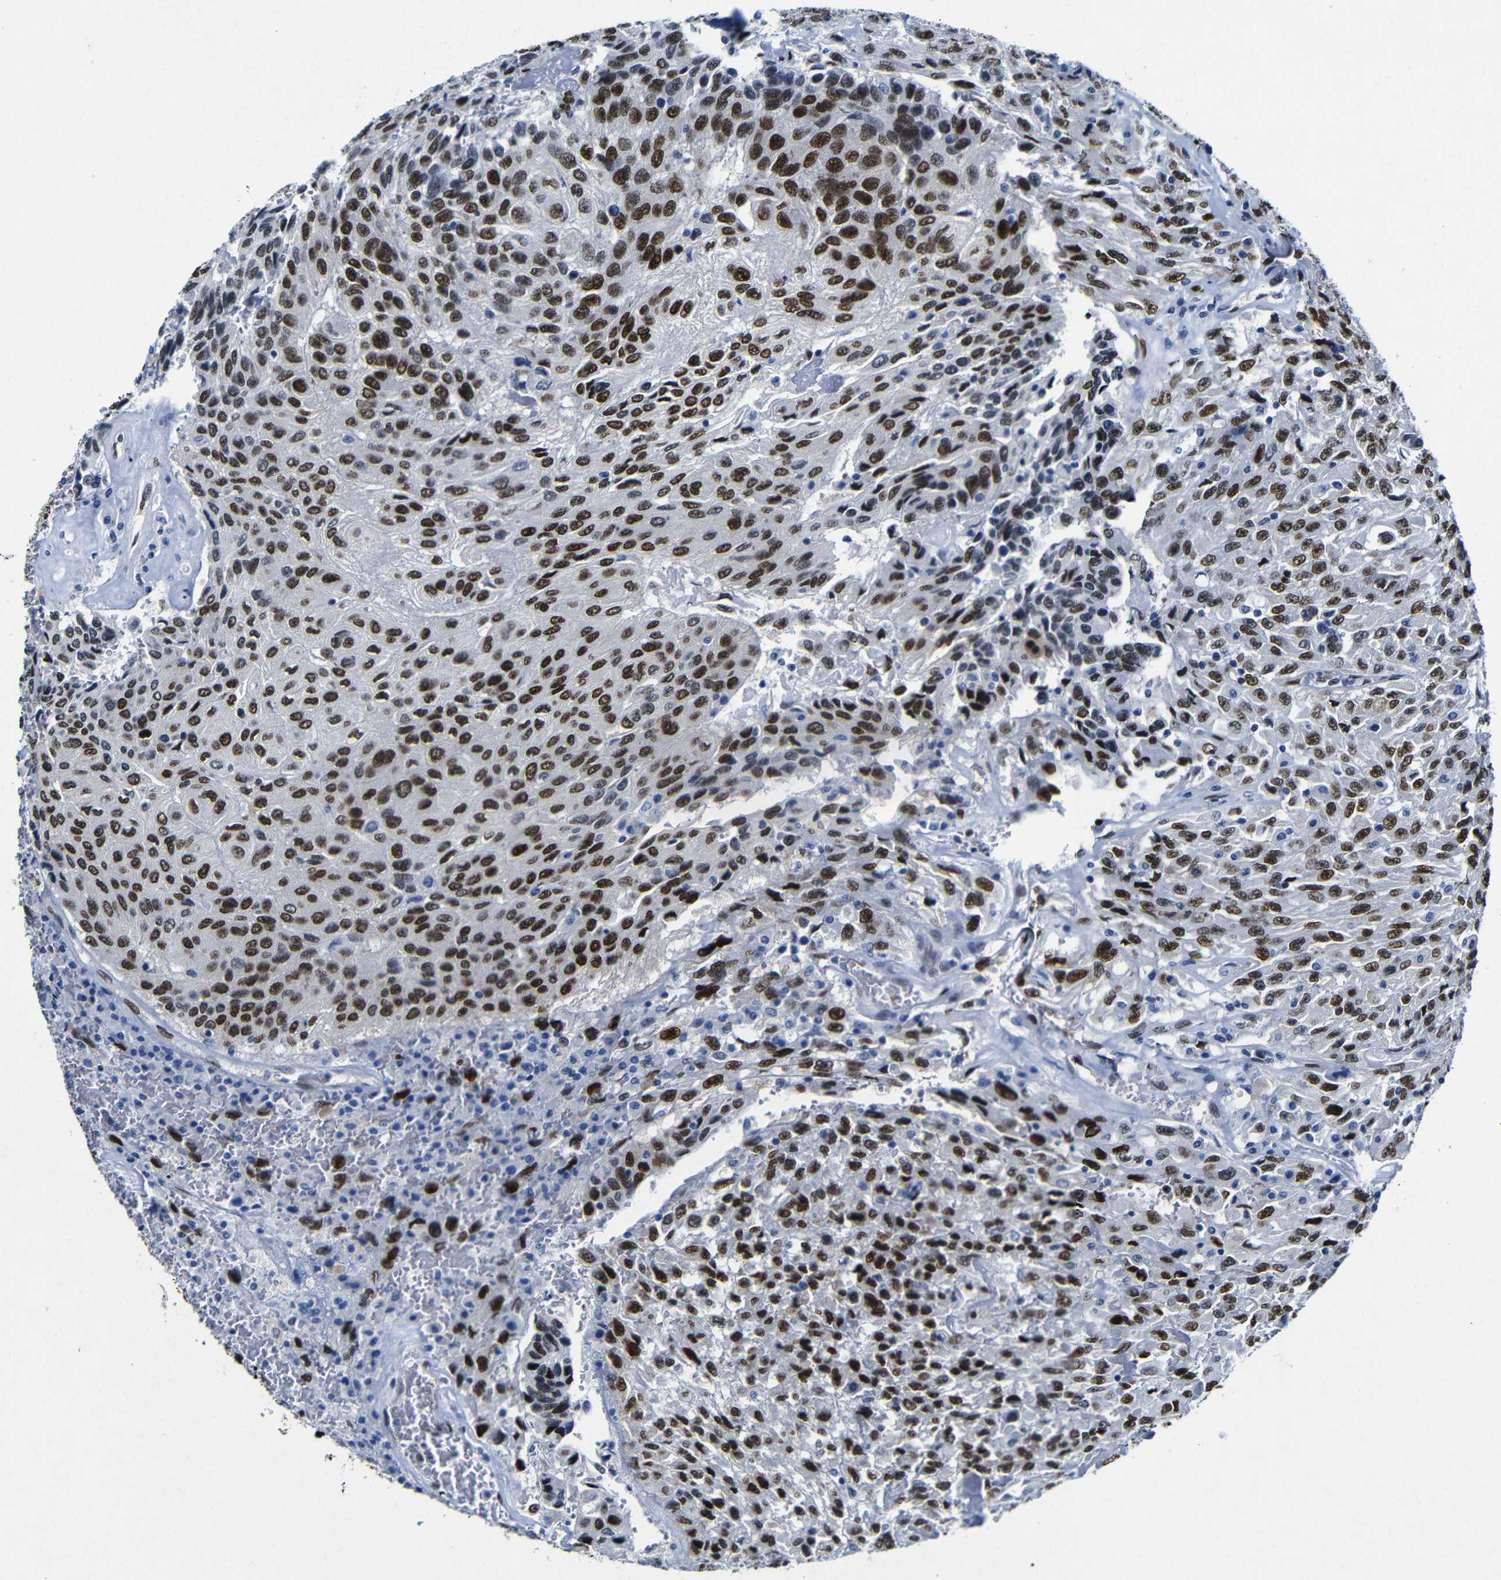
{"staining": {"intensity": "strong", "quantity": ">75%", "location": "nuclear"}, "tissue": "urothelial cancer", "cell_type": "Tumor cells", "image_type": "cancer", "snomed": [{"axis": "morphology", "description": "Urothelial carcinoma, High grade"}, {"axis": "topography", "description": "Urinary bladder"}], "caption": "Protein expression analysis of urothelial carcinoma (high-grade) demonstrates strong nuclear positivity in about >75% of tumor cells.", "gene": "FOSL2", "patient": {"sex": "male", "age": 66}}